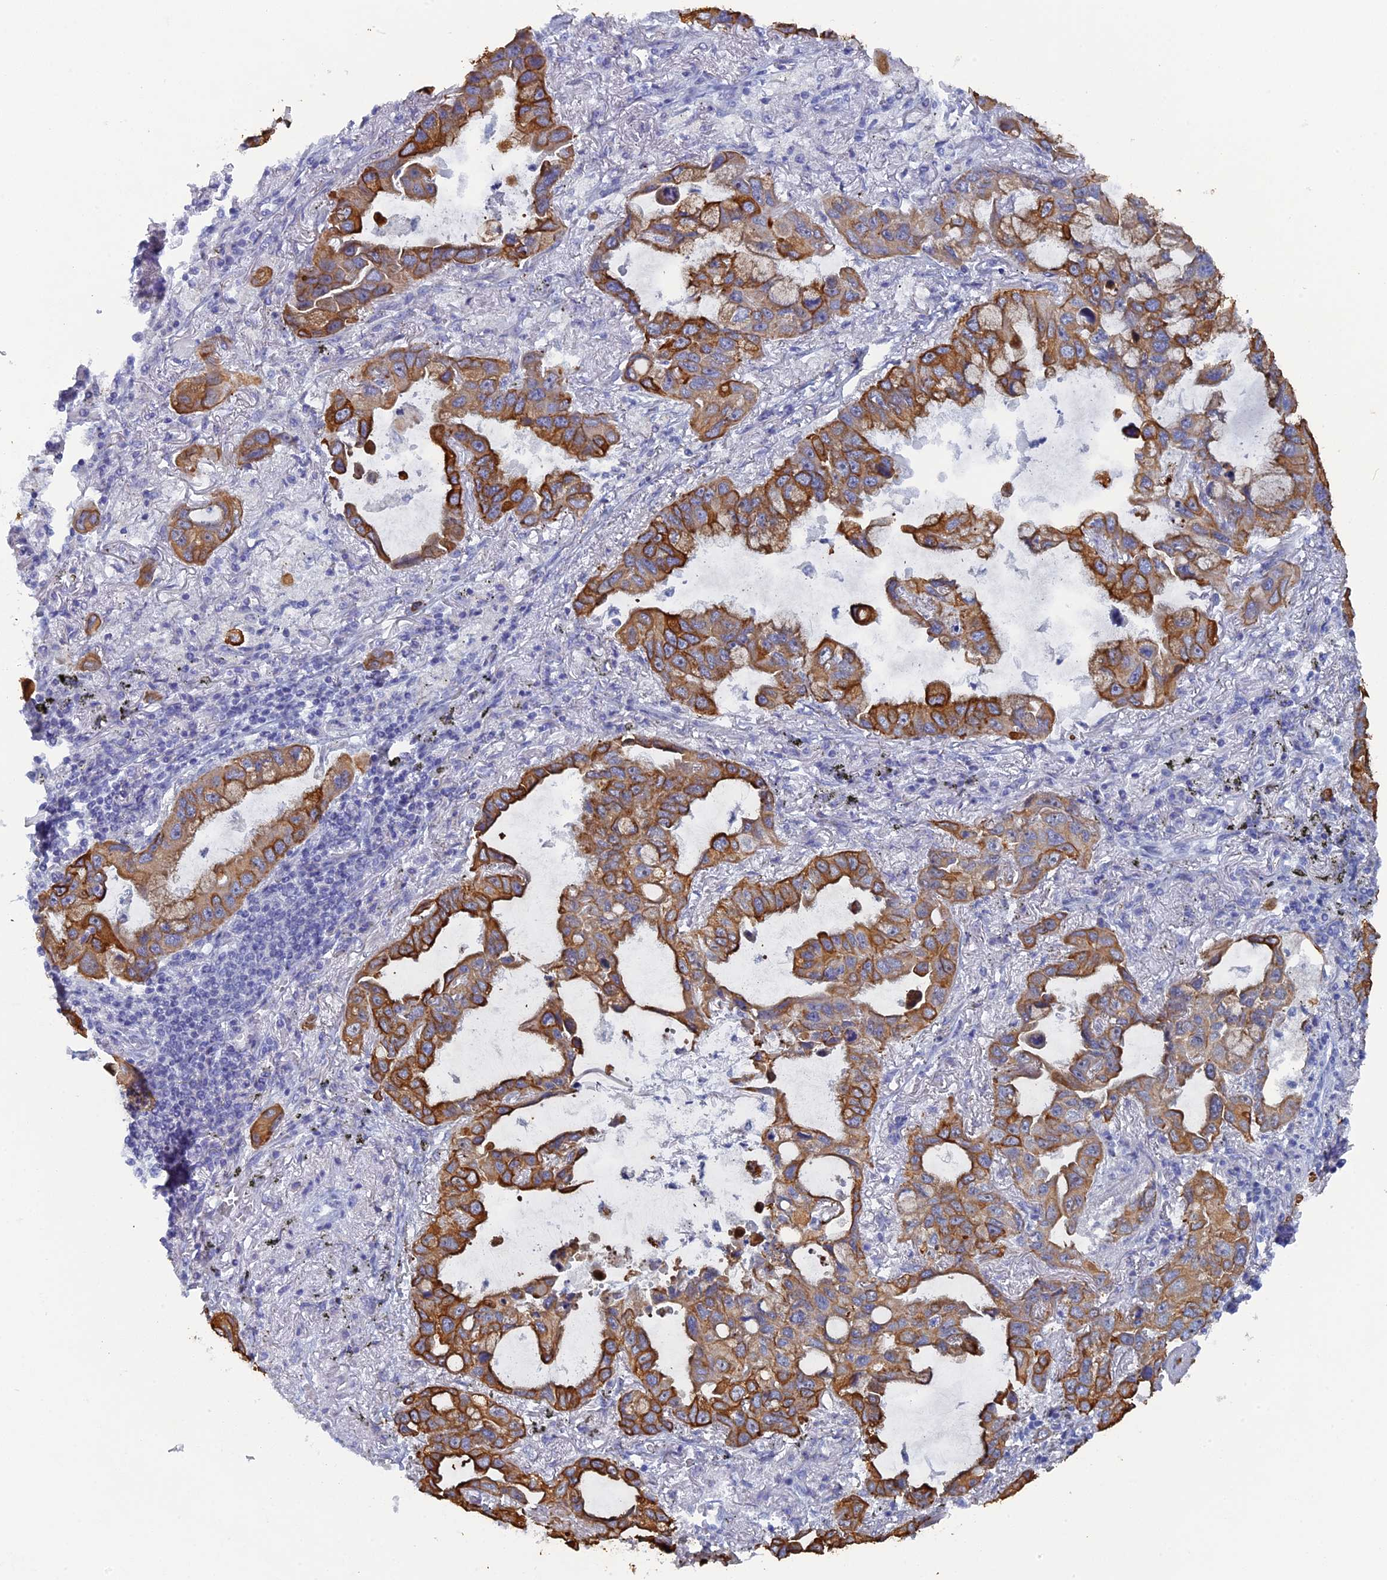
{"staining": {"intensity": "strong", "quantity": ">75%", "location": "cytoplasmic/membranous"}, "tissue": "lung cancer", "cell_type": "Tumor cells", "image_type": "cancer", "snomed": [{"axis": "morphology", "description": "Adenocarcinoma, NOS"}, {"axis": "topography", "description": "Lung"}], "caption": "The histopathology image shows staining of lung adenocarcinoma, revealing strong cytoplasmic/membranous protein expression (brown color) within tumor cells.", "gene": "SRFBP1", "patient": {"sex": "male", "age": 64}}